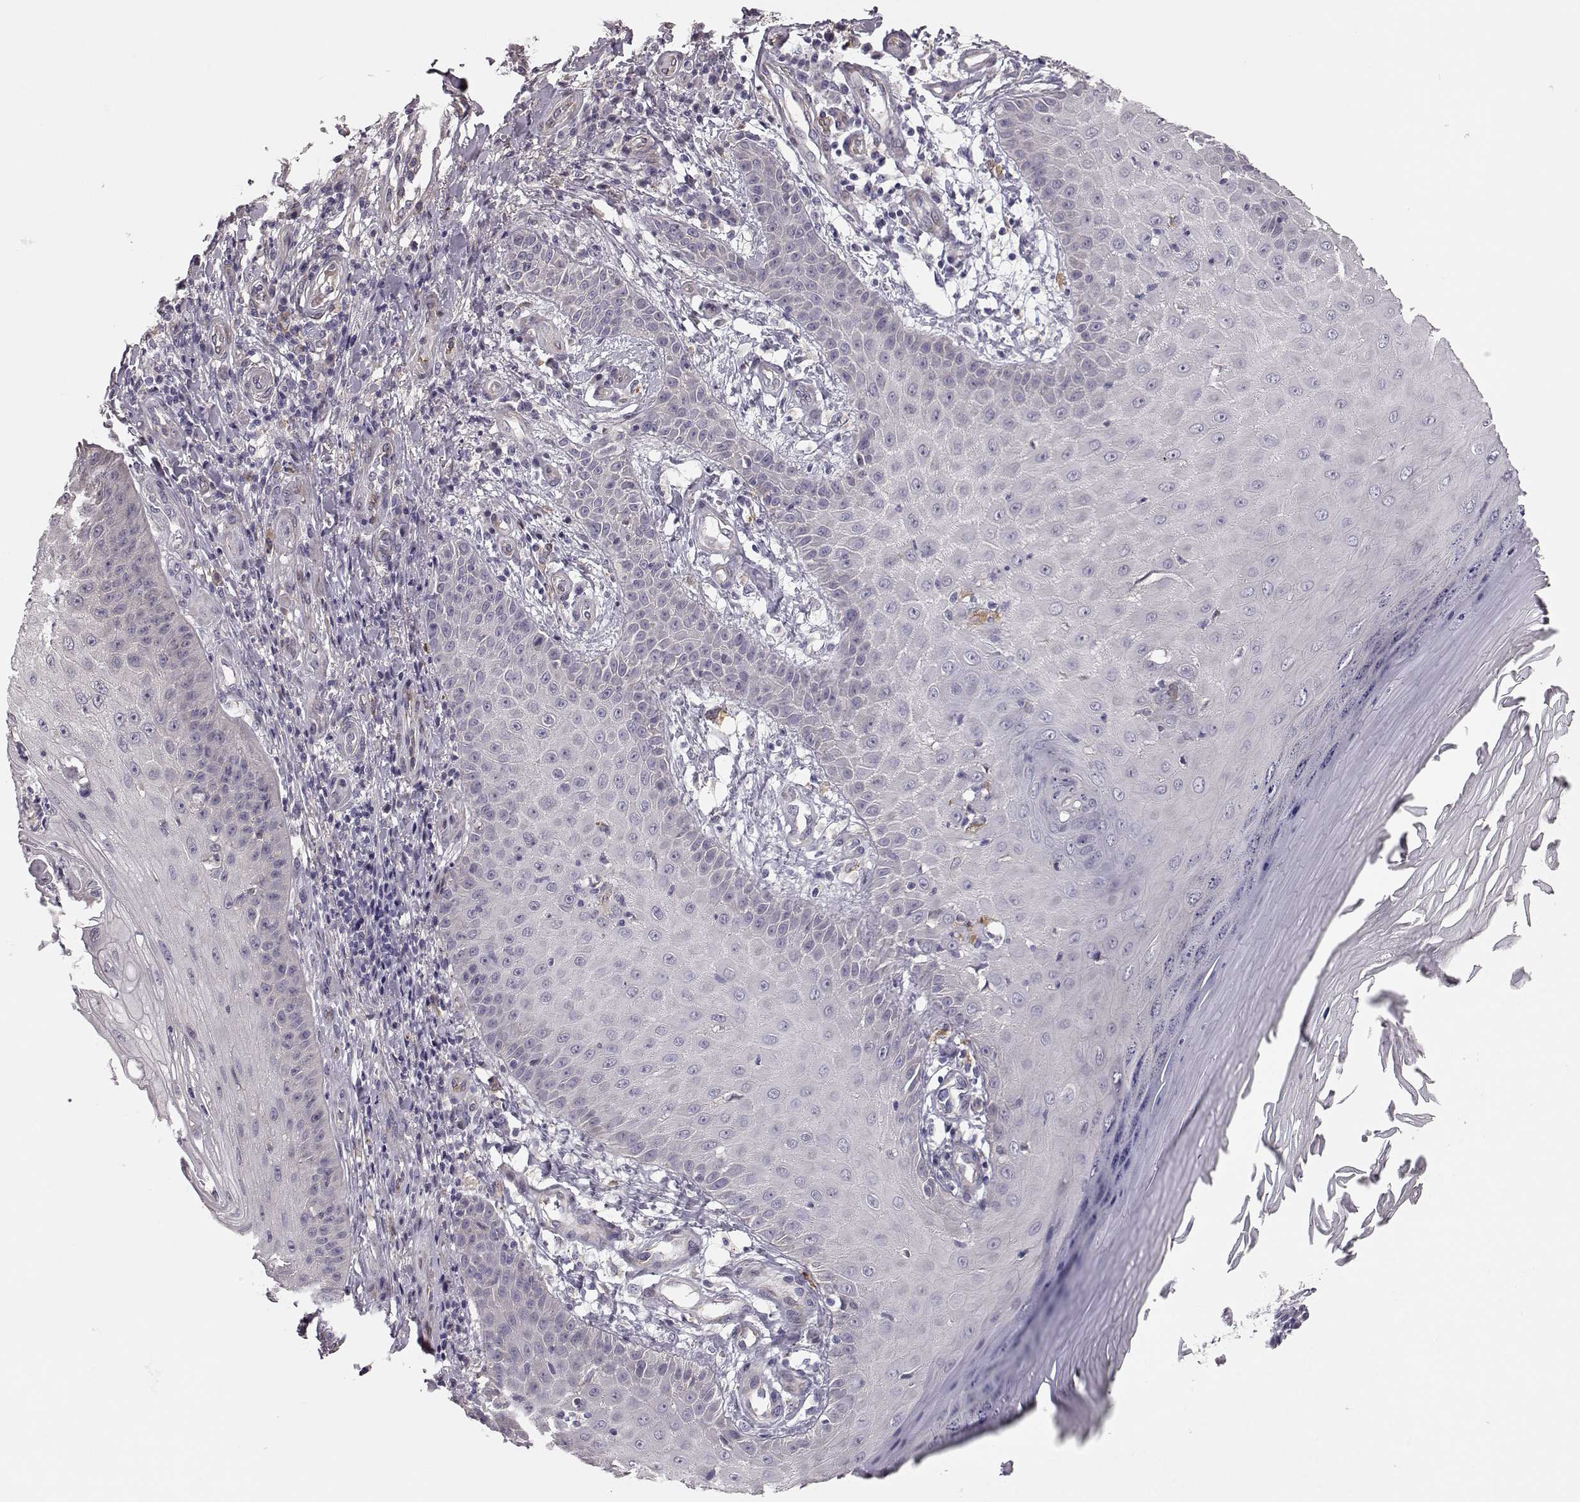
{"staining": {"intensity": "negative", "quantity": "none", "location": "none"}, "tissue": "skin cancer", "cell_type": "Tumor cells", "image_type": "cancer", "snomed": [{"axis": "morphology", "description": "Squamous cell carcinoma, NOS"}, {"axis": "topography", "description": "Skin"}], "caption": "This is an immunohistochemistry histopathology image of human squamous cell carcinoma (skin). There is no expression in tumor cells.", "gene": "GPR50", "patient": {"sex": "male", "age": 70}}